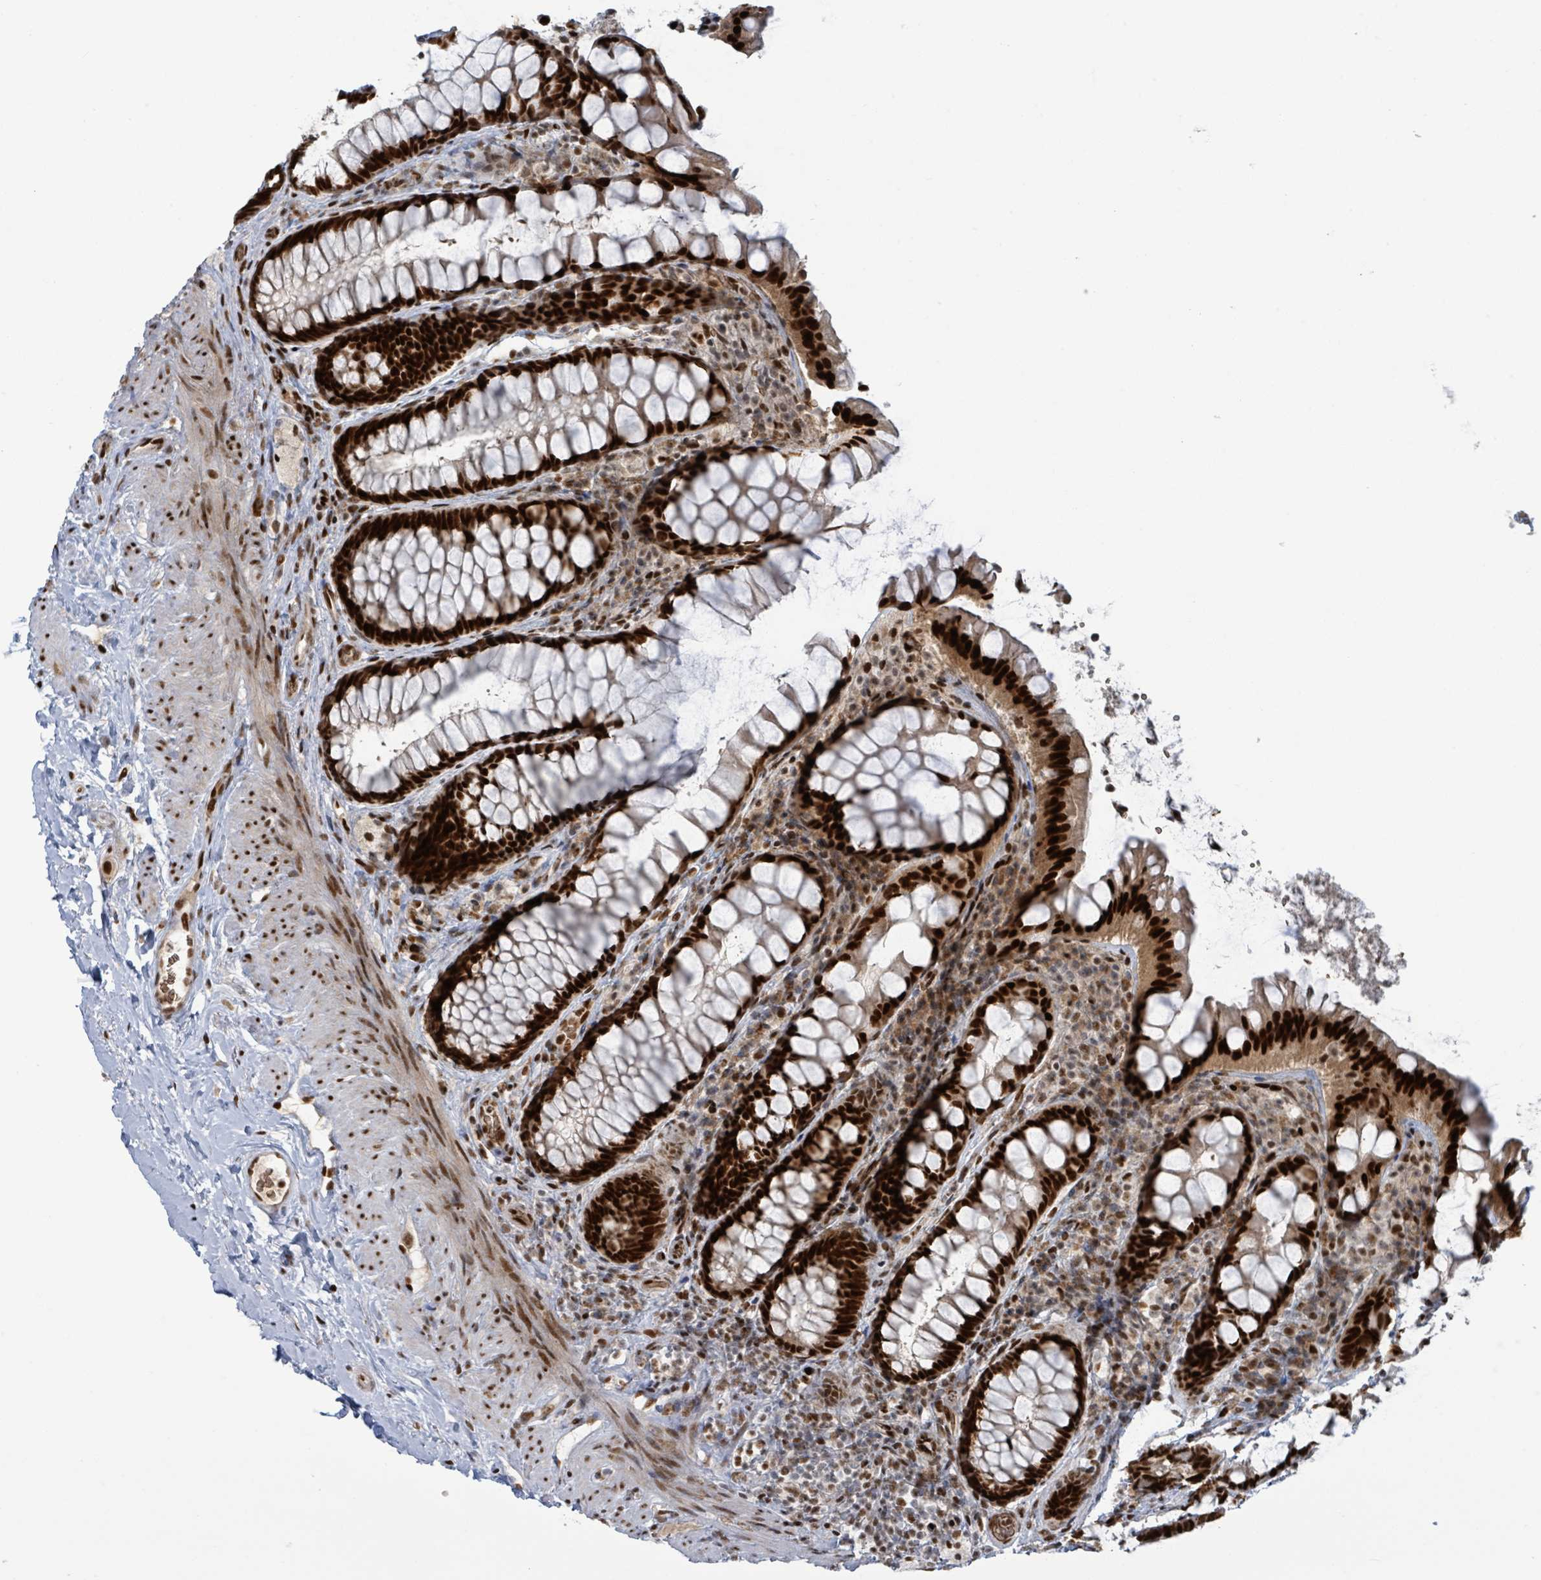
{"staining": {"intensity": "strong", "quantity": ">75%", "location": "nuclear"}, "tissue": "rectum", "cell_type": "Glandular cells", "image_type": "normal", "snomed": [{"axis": "morphology", "description": "Normal tissue, NOS"}, {"axis": "topography", "description": "Rectum"}, {"axis": "topography", "description": "Peripheral nerve tissue"}], "caption": "An immunohistochemistry (IHC) photomicrograph of benign tissue is shown. Protein staining in brown highlights strong nuclear positivity in rectum within glandular cells. The protein is shown in brown color, while the nuclei are stained blue.", "gene": "KLF3", "patient": {"sex": "female", "age": 69}}